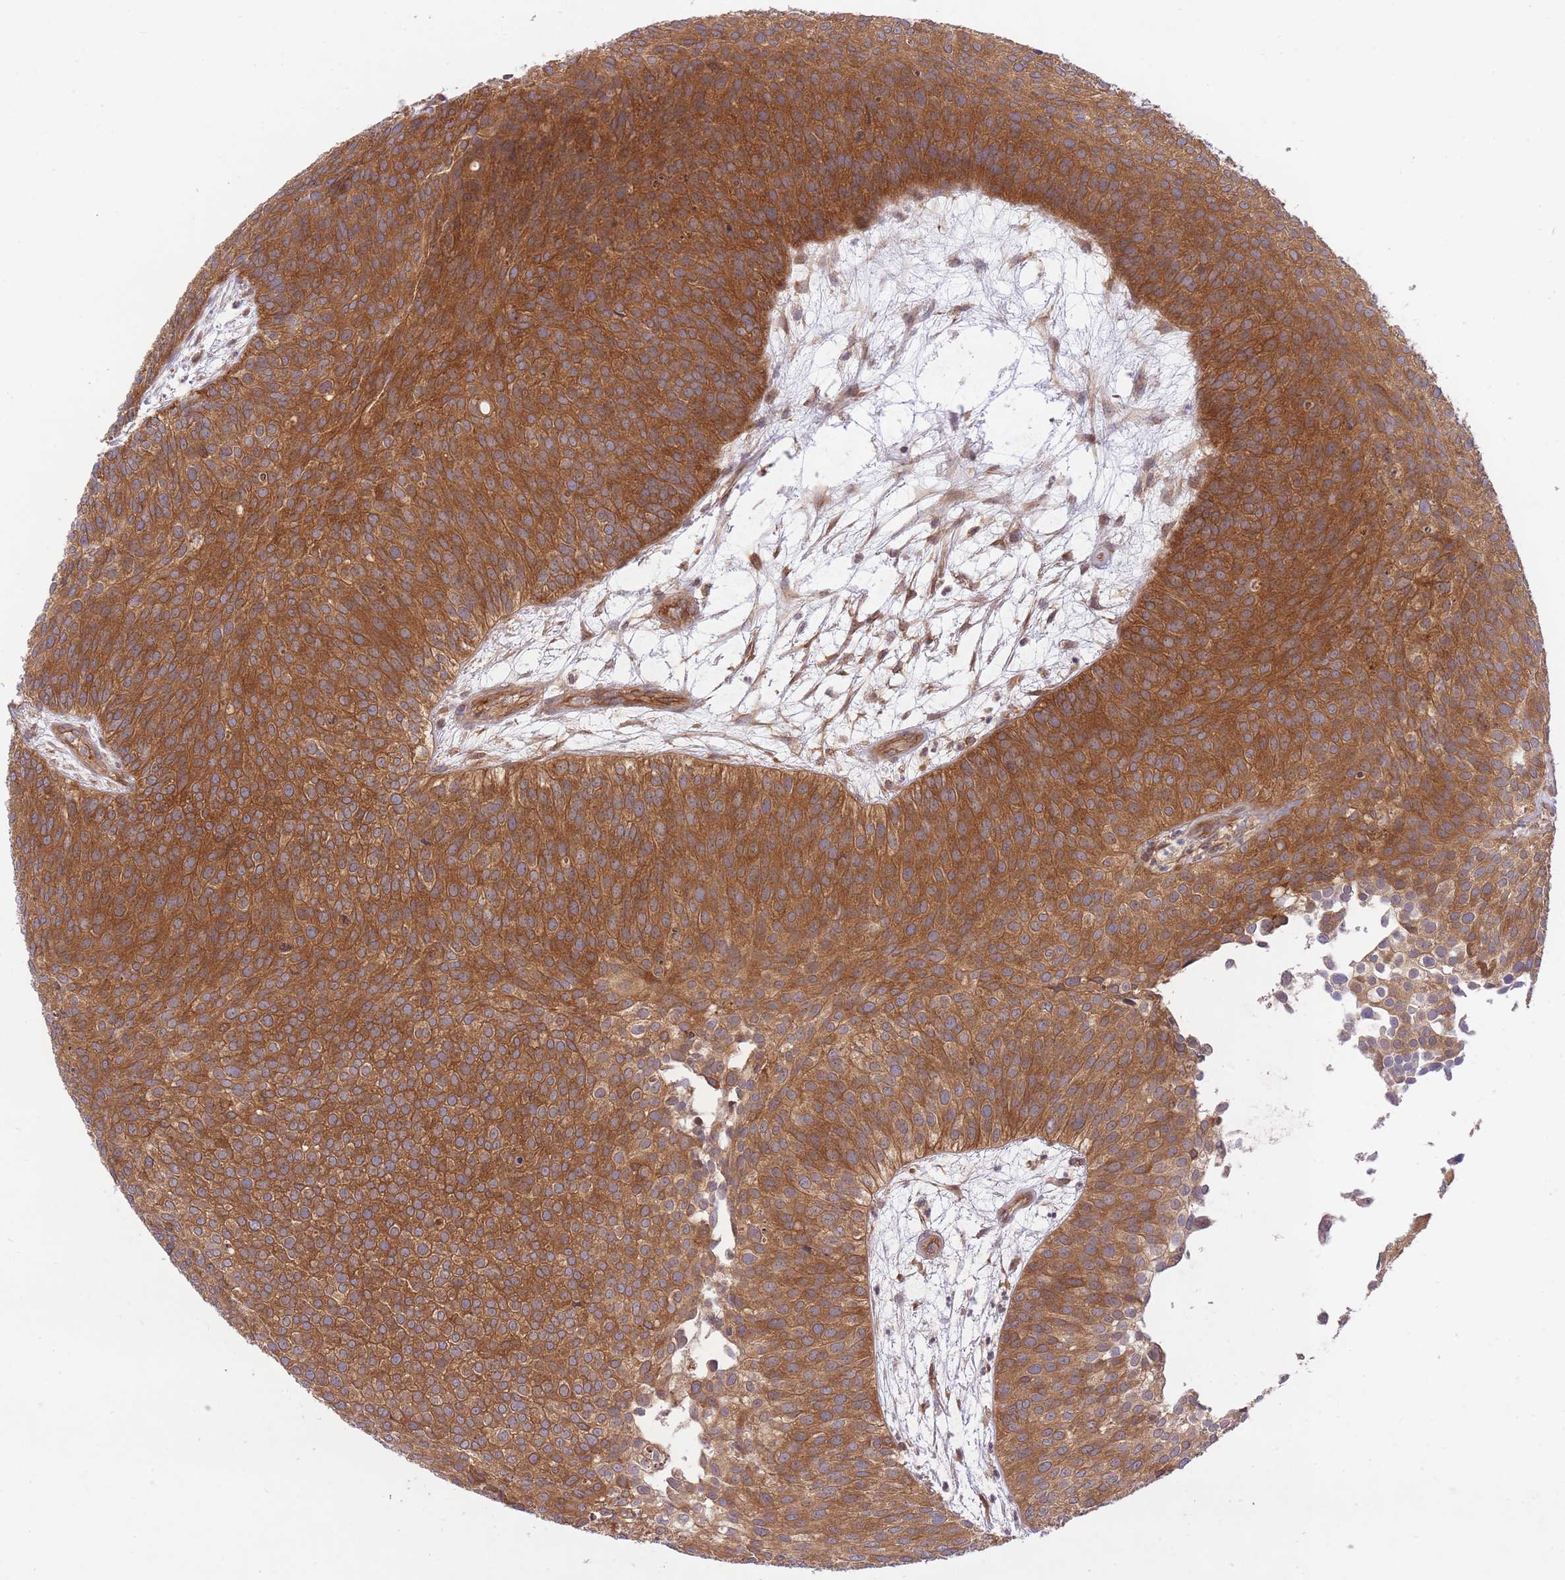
{"staining": {"intensity": "strong", "quantity": ">75%", "location": "cytoplasmic/membranous"}, "tissue": "urothelial cancer", "cell_type": "Tumor cells", "image_type": "cancer", "snomed": [{"axis": "morphology", "description": "Urothelial carcinoma, Low grade"}, {"axis": "topography", "description": "Urinary bladder"}], "caption": "Strong cytoplasmic/membranous staining for a protein is identified in about >75% of tumor cells of urothelial cancer using immunohistochemistry.", "gene": "PREP", "patient": {"sex": "male", "age": 84}}